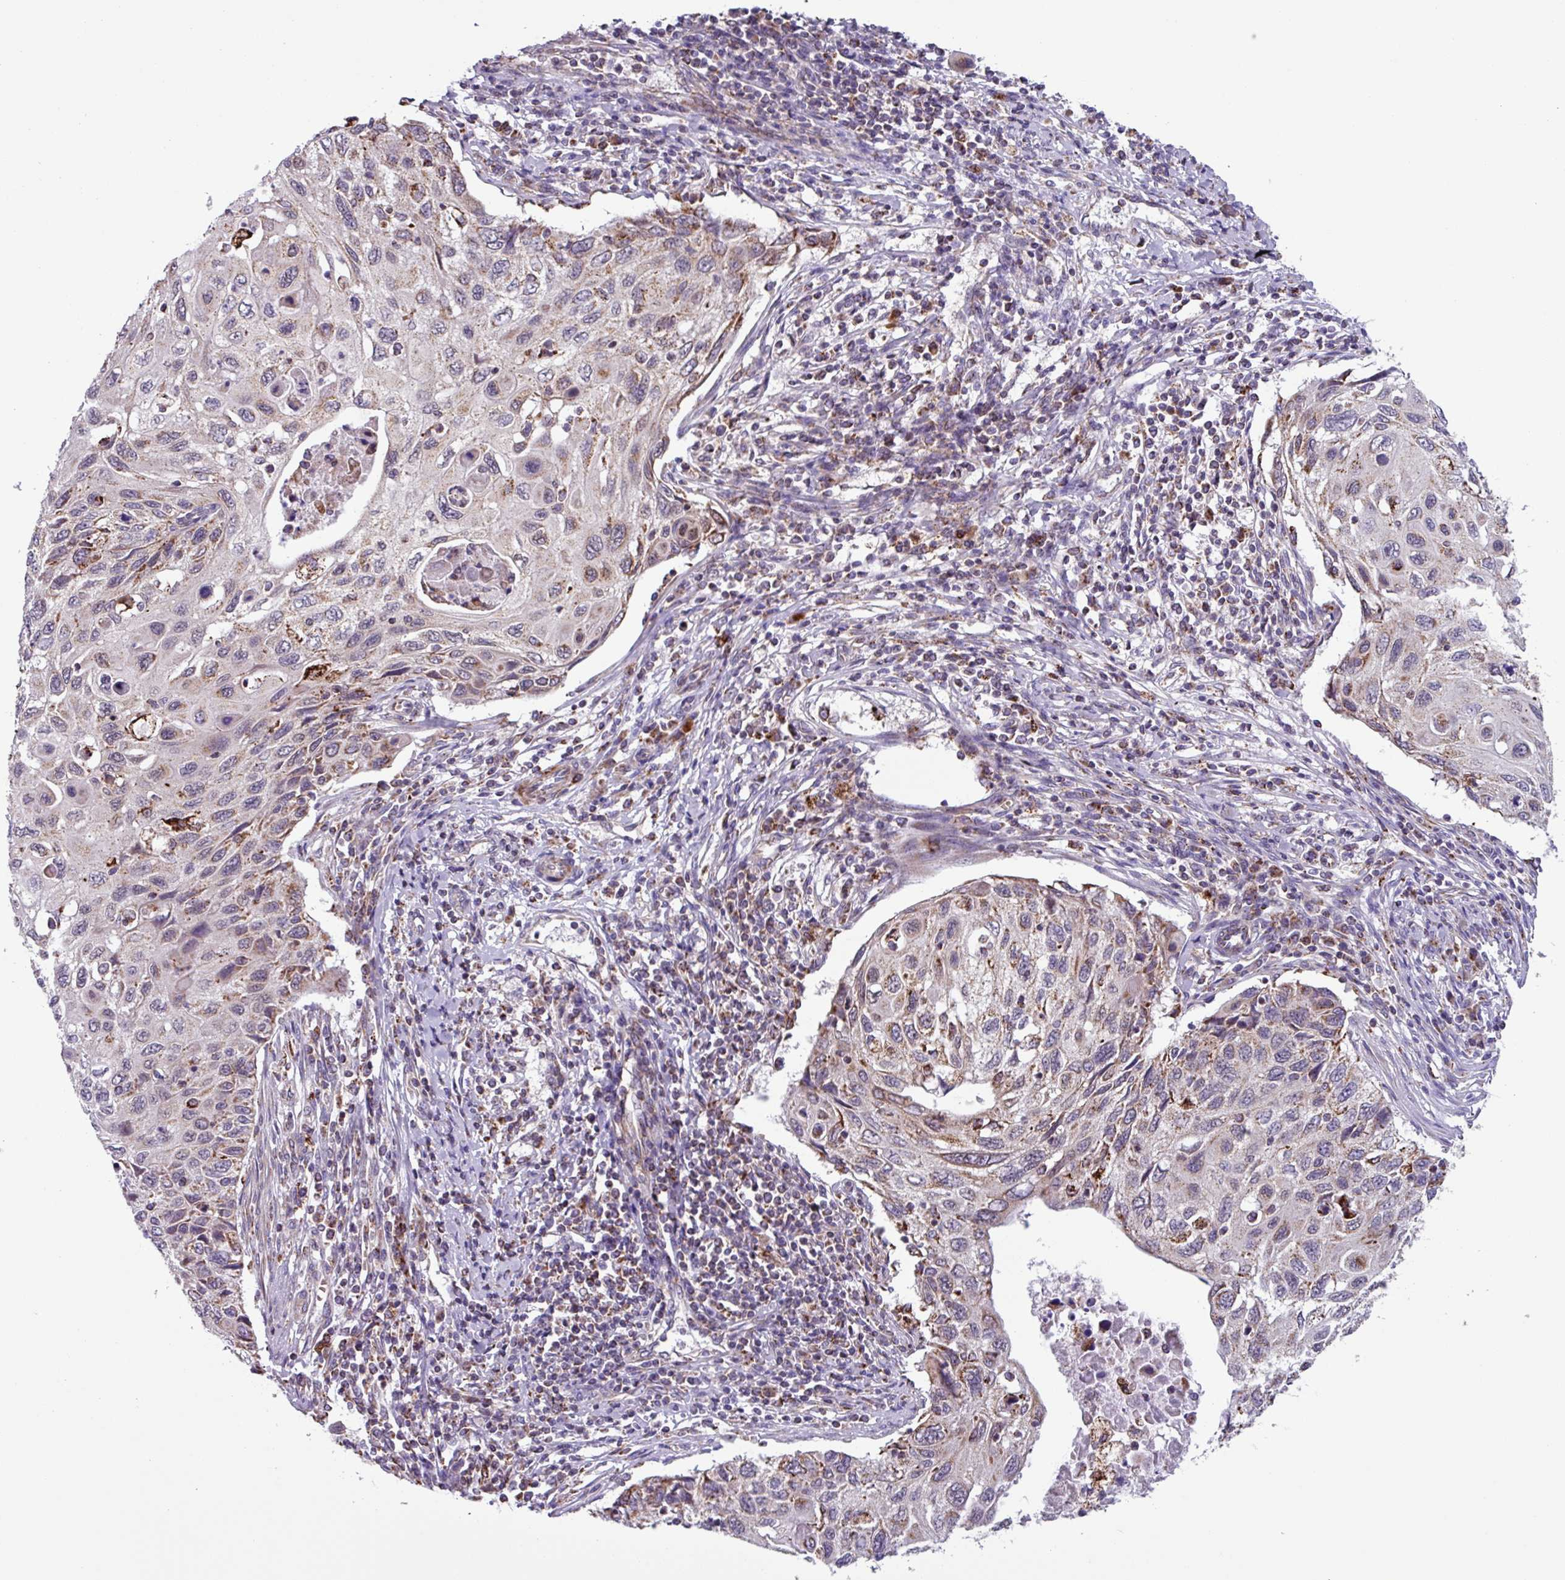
{"staining": {"intensity": "moderate", "quantity": "<25%", "location": "cytoplasmic/membranous"}, "tissue": "cervical cancer", "cell_type": "Tumor cells", "image_type": "cancer", "snomed": [{"axis": "morphology", "description": "Squamous cell carcinoma, NOS"}, {"axis": "topography", "description": "Cervix"}], "caption": "A photomicrograph of human cervical squamous cell carcinoma stained for a protein displays moderate cytoplasmic/membranous brown staining in tumor cells.", "gene": "AKIRIN1", "patient": {"sex": "female", "age": 70}}